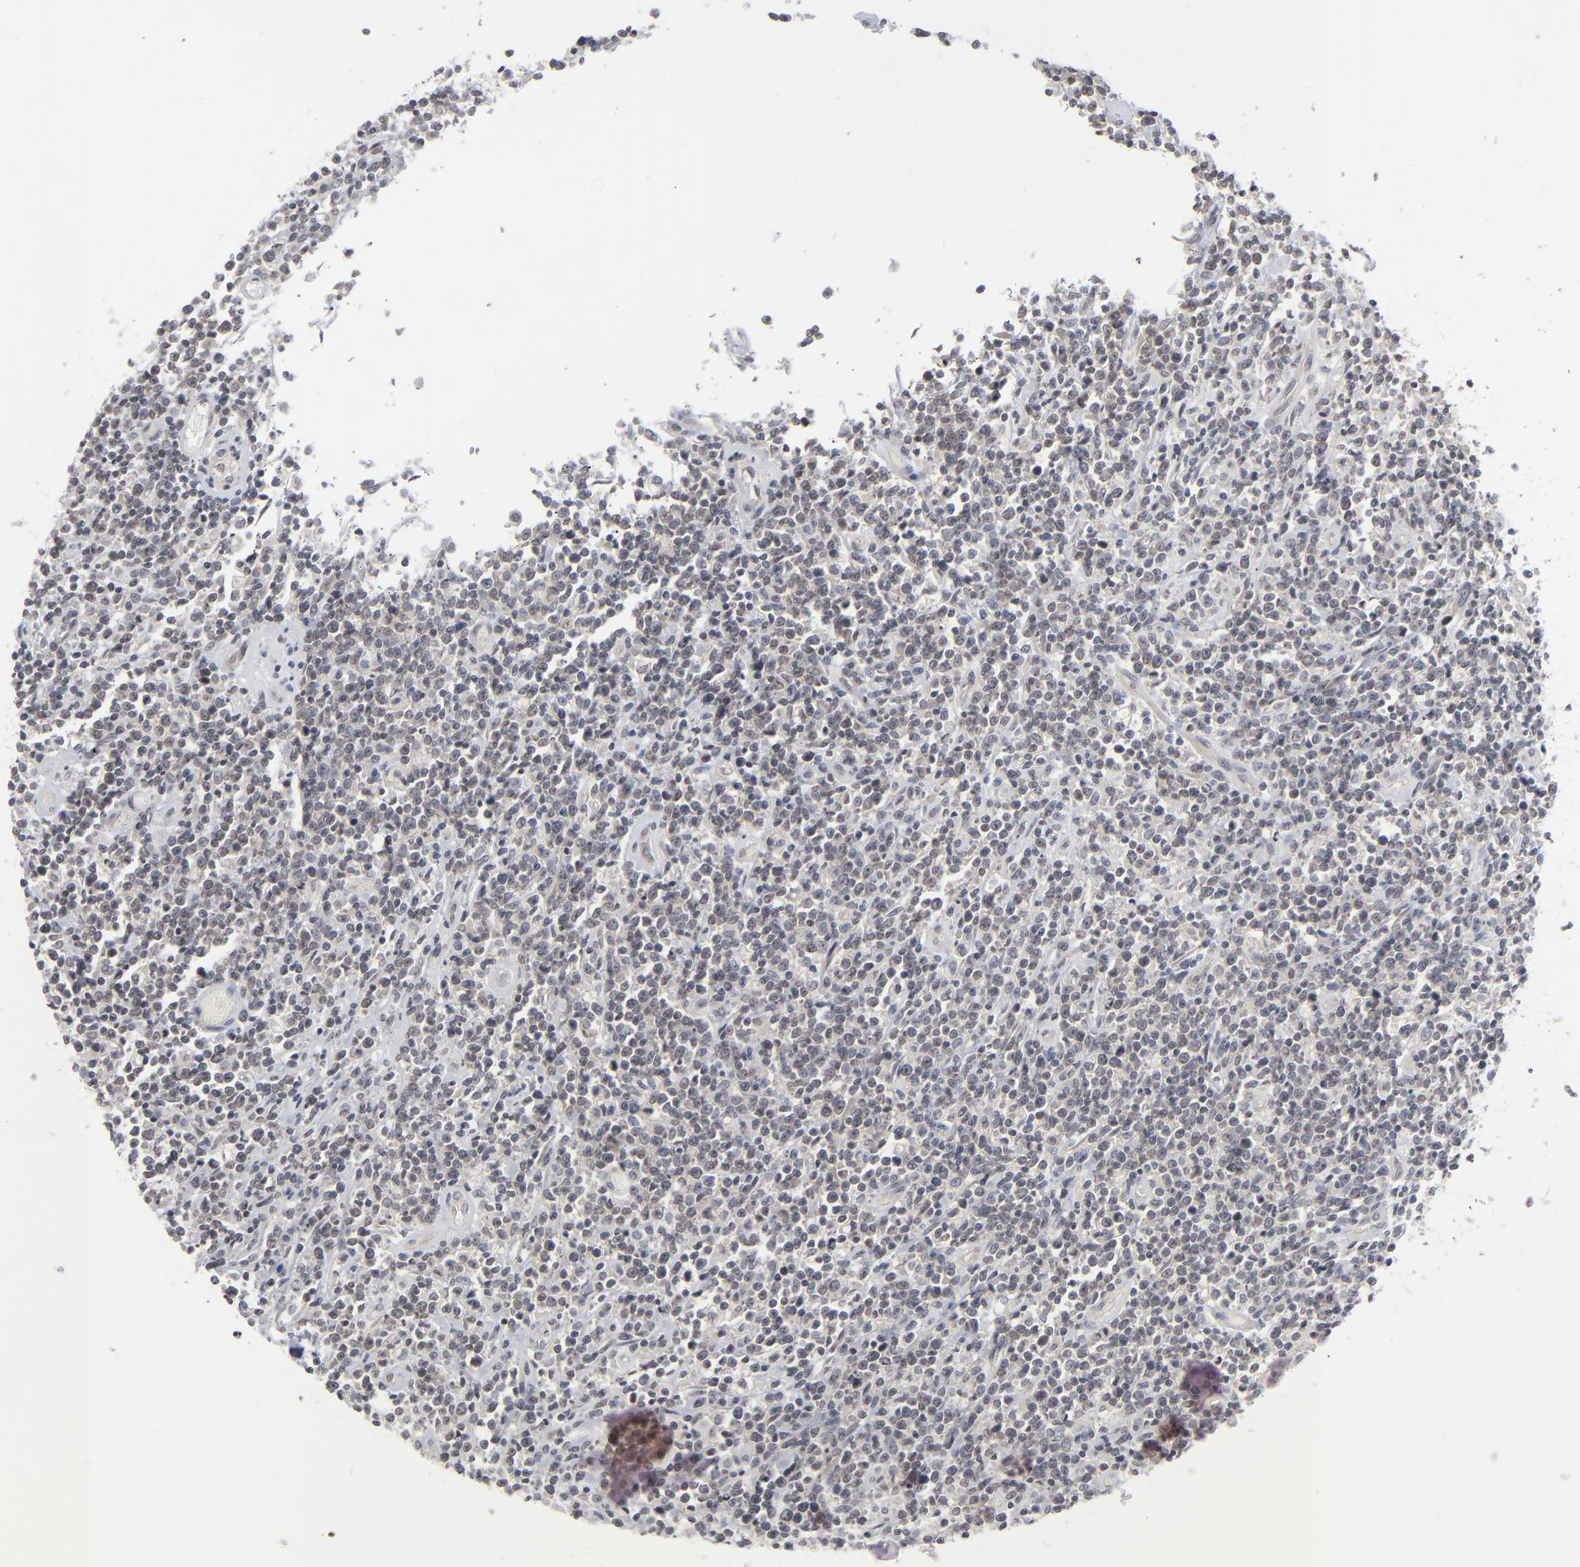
{"staining": {"intensity": "negative", "quantity": "none", "location": "none"}, "tissue": "lymphoma", "cell_type": "Tumor cells", "image_type": "cancer", "snomed": [{"axis": "morphology", "description": "Malignant lymphoma, non-Hodgkin's type, High grade"}, {"axis": "topography", "description": "Colon"}], "caption": "Lymphoma stained for a protein using immunohistochemistry (IHC) shows no expression tumor cells.", "gene": "POF1B", "patient": {"sex": "male", "age": 82}}